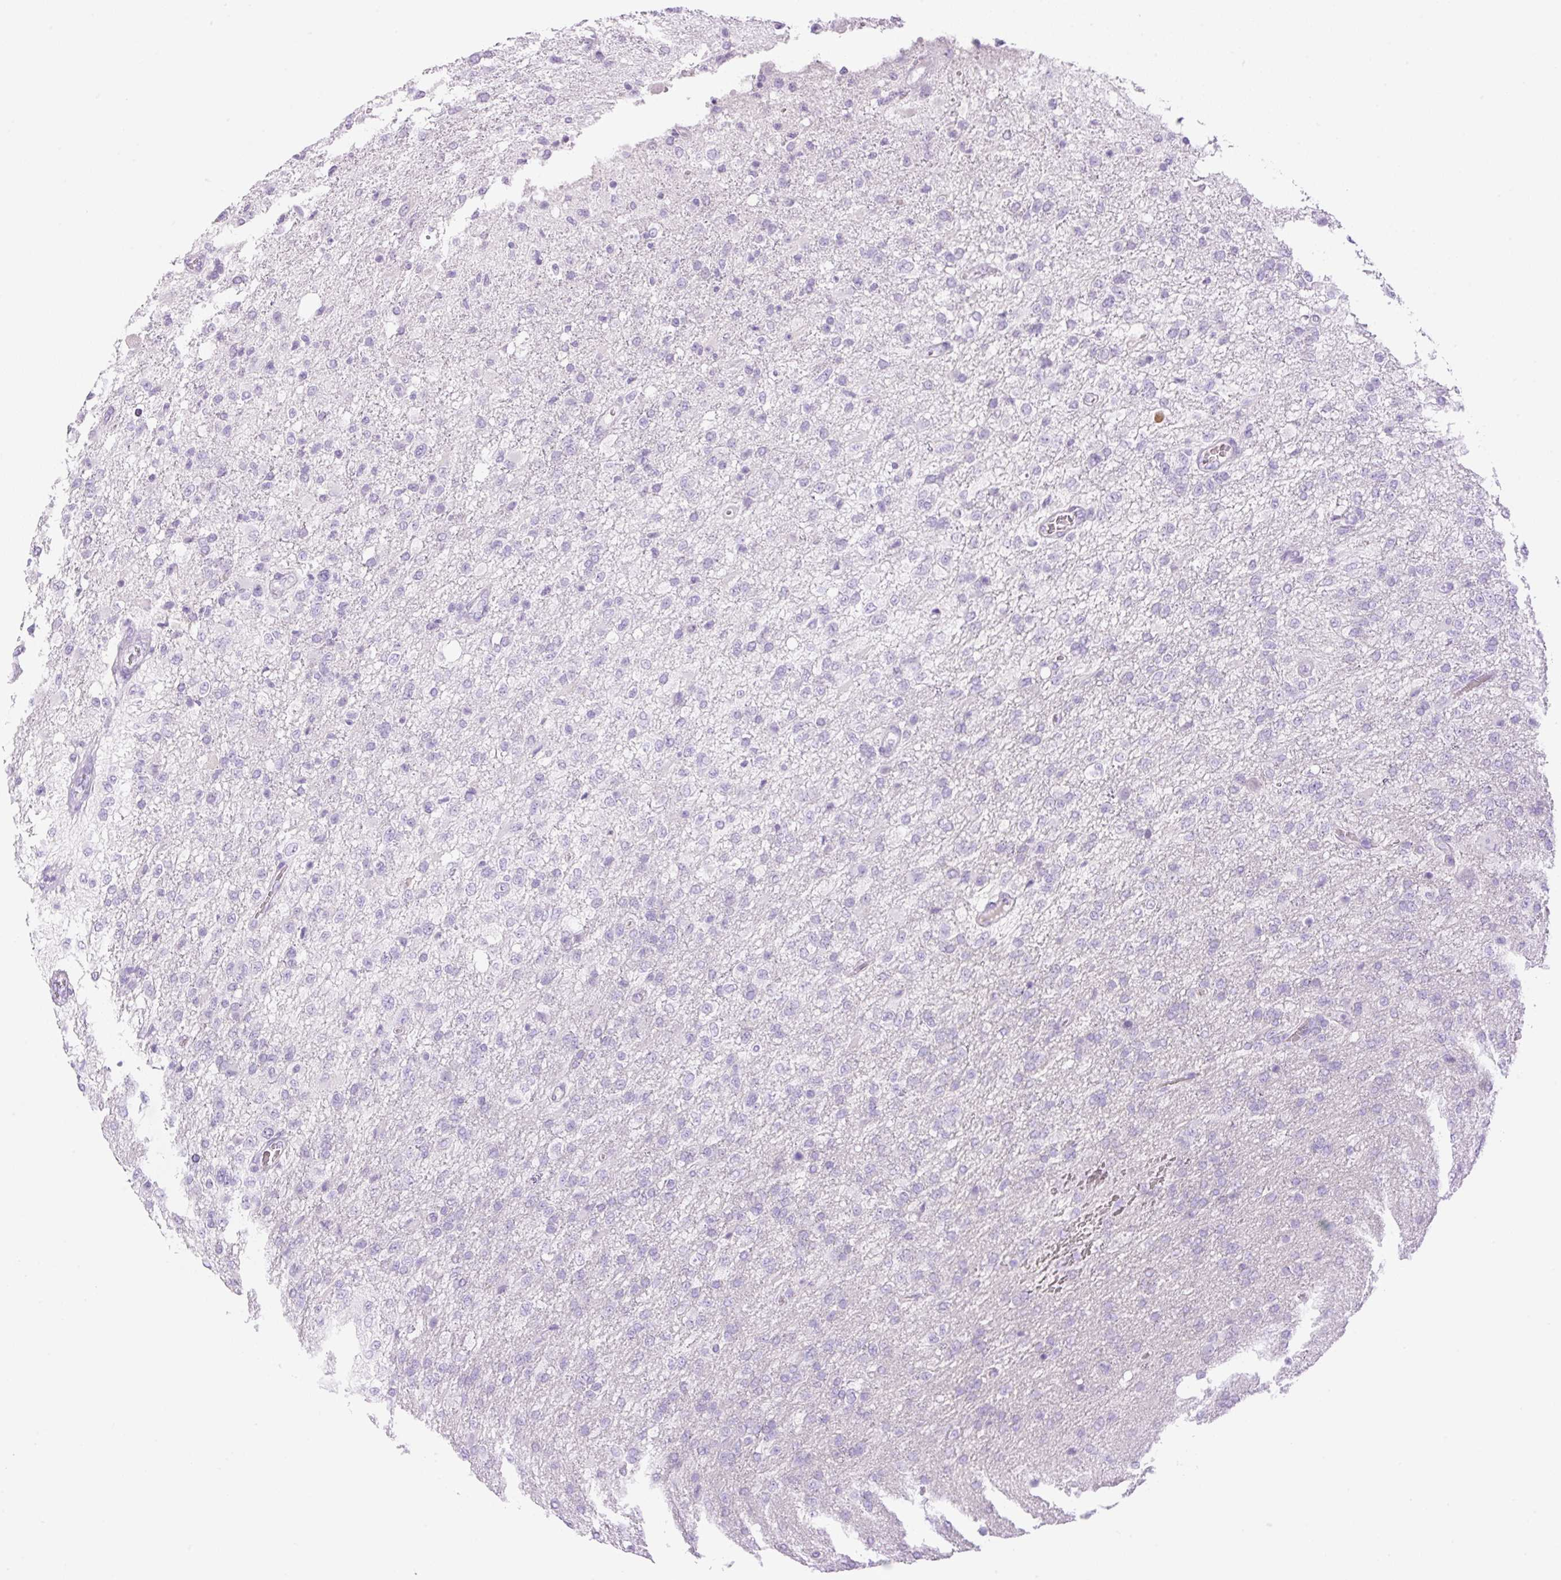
{"staining": {"intensity": "negative", "quantity": "none", "location": "none"}, "tissue": "glioma", "cell_type": "Tumor cells", "image_type": "cancer", "snomed": [{"axis": "morphology", "description": "Glioma, malignant, High grade"}, {"axis": "topography", "description": "Brain"}], "caption": "This is a histopathology image of IHC staining of glioma, which shows no expression in tumor cells. The staining is performed using DAB (3,3'-diaminobenzidine) brown chromogen with nuclei counter-stained in using hematoxylin.", "gene": "PALM3", "patient": {"sex": "female", "age": 74}}